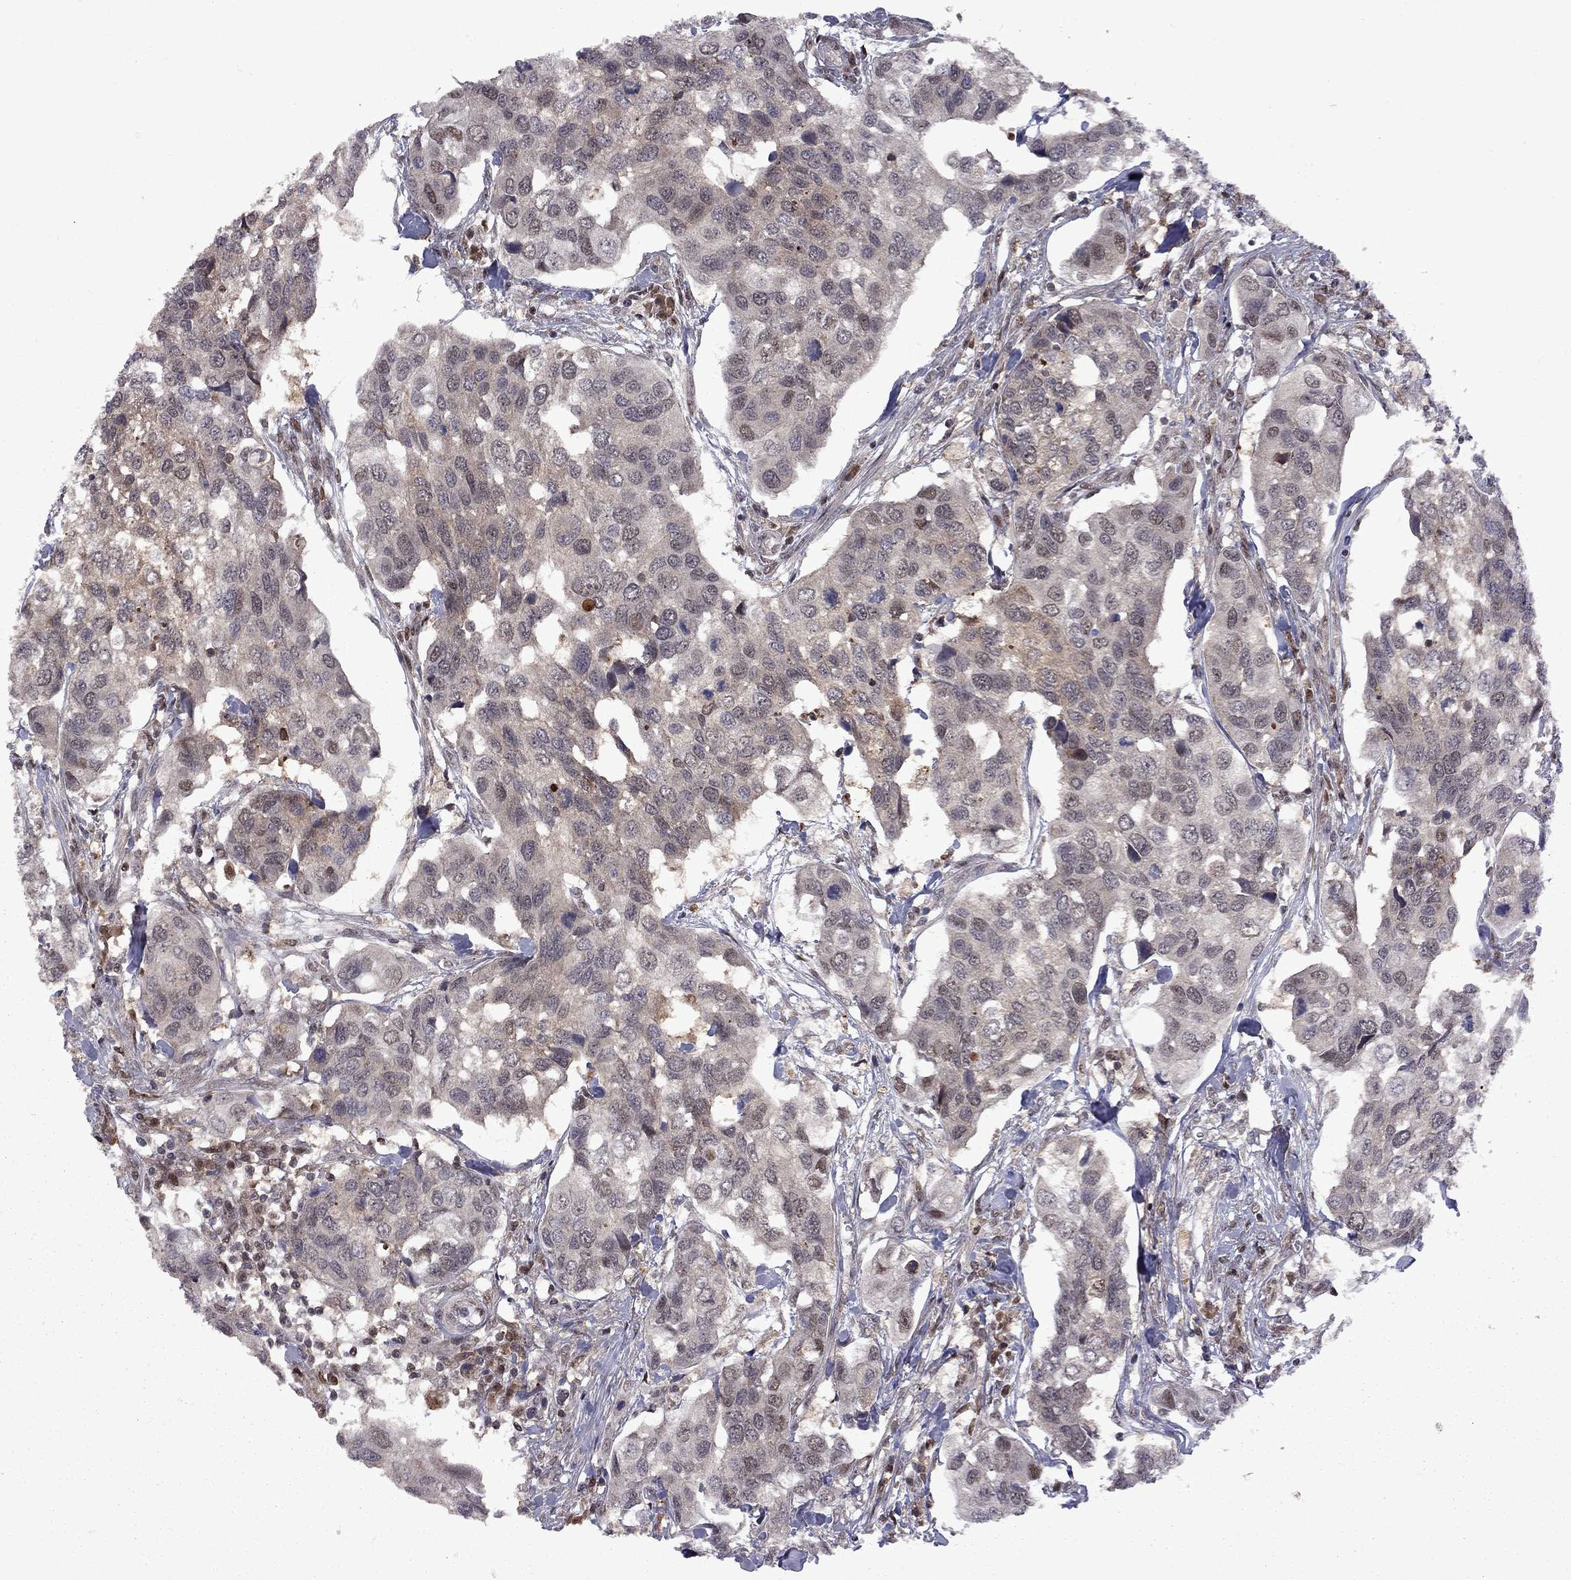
{"staining": {"intensity": "moderate", "quantity": "<25%", "location": "cytoplasmic/membranous"}, "tissue": "urothelial cancer", "cell_type": "Tumor cells", "image_type": "cancer", "snomed": [{"axis": "morphology", "description": "Urothelial carcinoma, High grade"}, {"axis": "topography", "description": "Urinary bladder"}], "caption": "Urothelial cancer was stained to show a protein in brown. There is low levels of moderate cytoplasmic/membranous staining in about <25% of tumor cells.", "gene": "IPP", "patient": {"sex": "male", "age": 60}}